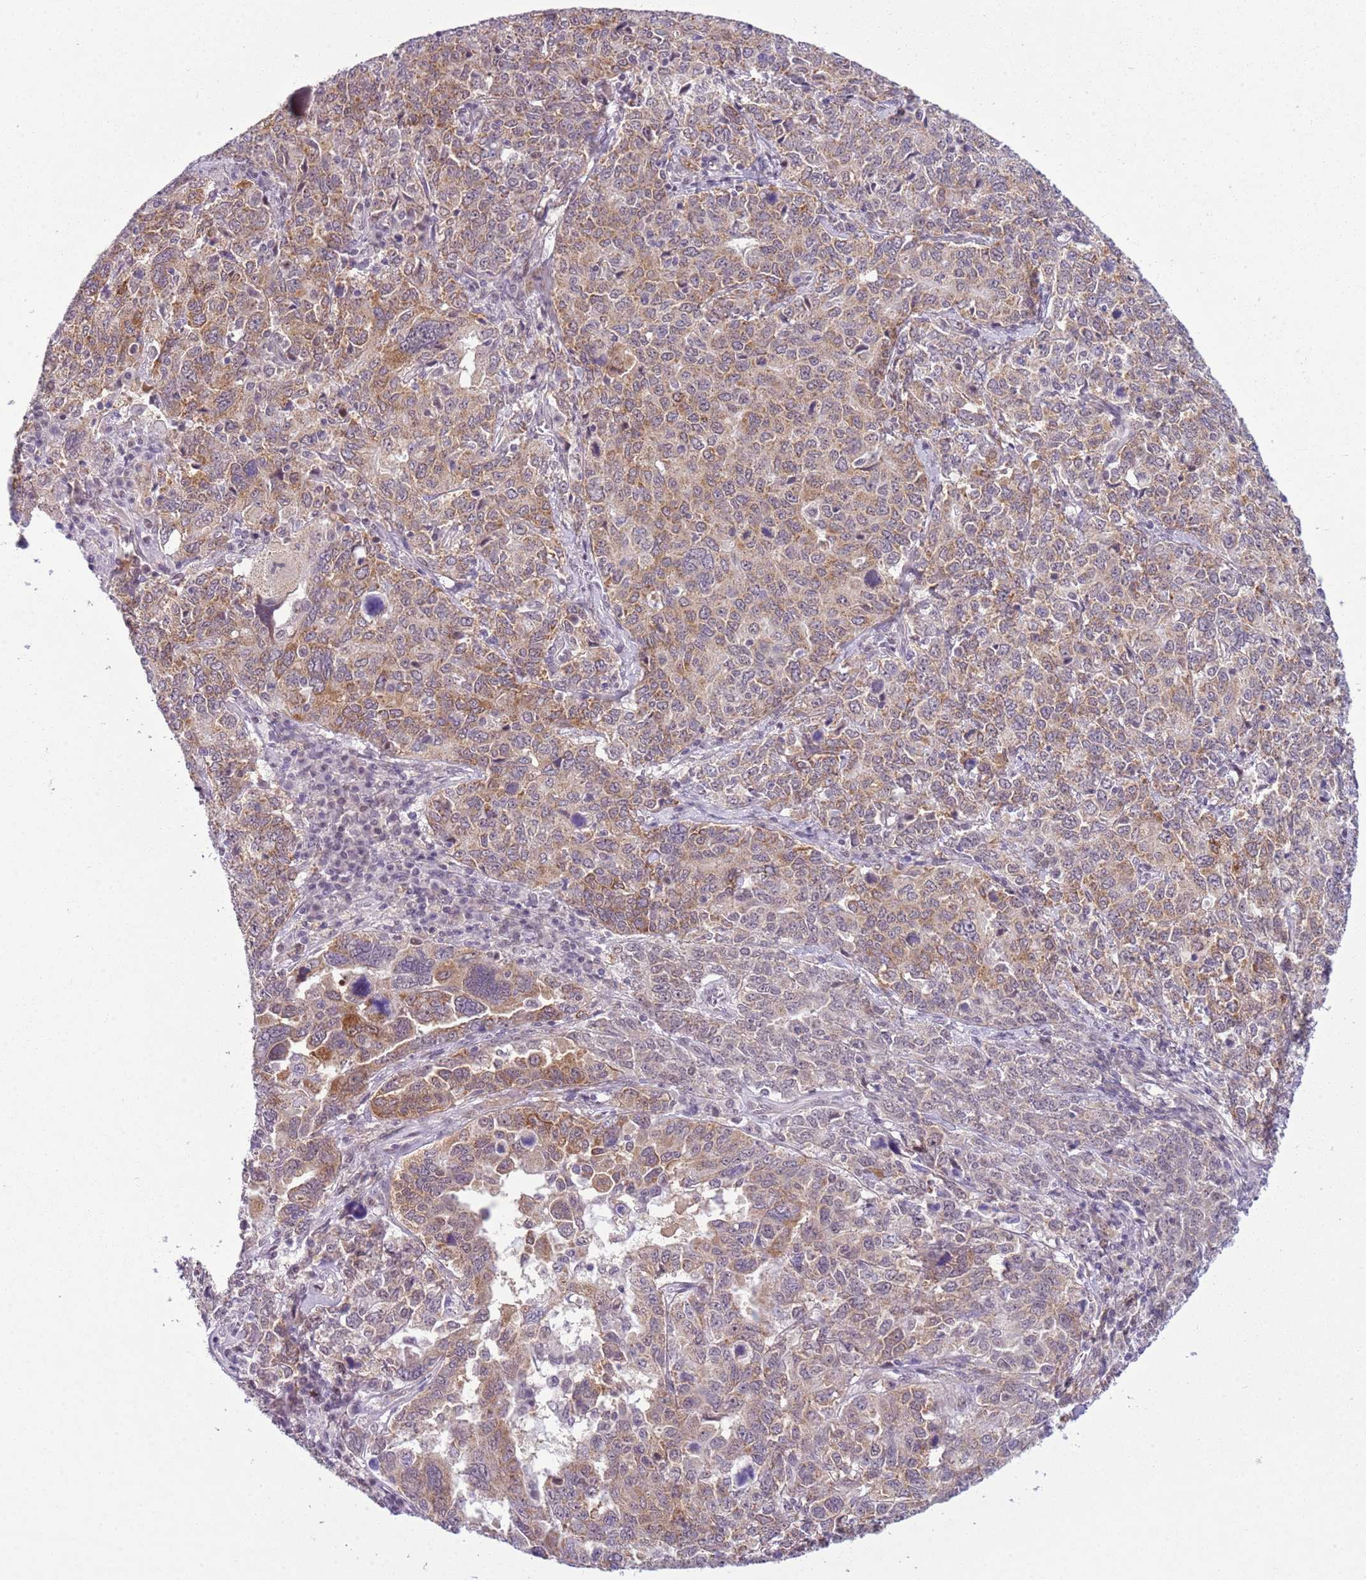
{"staining": {"intensity": "moderate", "quantity": ">75%", "location": "cytoplasmic/membranous"}, "tissue": "ovarian cancer", "cell_type": "Tumor cells", "image_type": "cancer", "snomed": [{"axis": "morphology", "description": "Carcinoma, endometroid"}, {"axis": "topography", "description": "Ovary"}], "caption": "This is a photomicrograph of immunohistochemistry staining of ovarian cancer, which shows moderate expression in the cytoplasmic/membranous of tumor cells.", "gene": "FAM120C", "patient": {"sex": "female", "age": 62}}